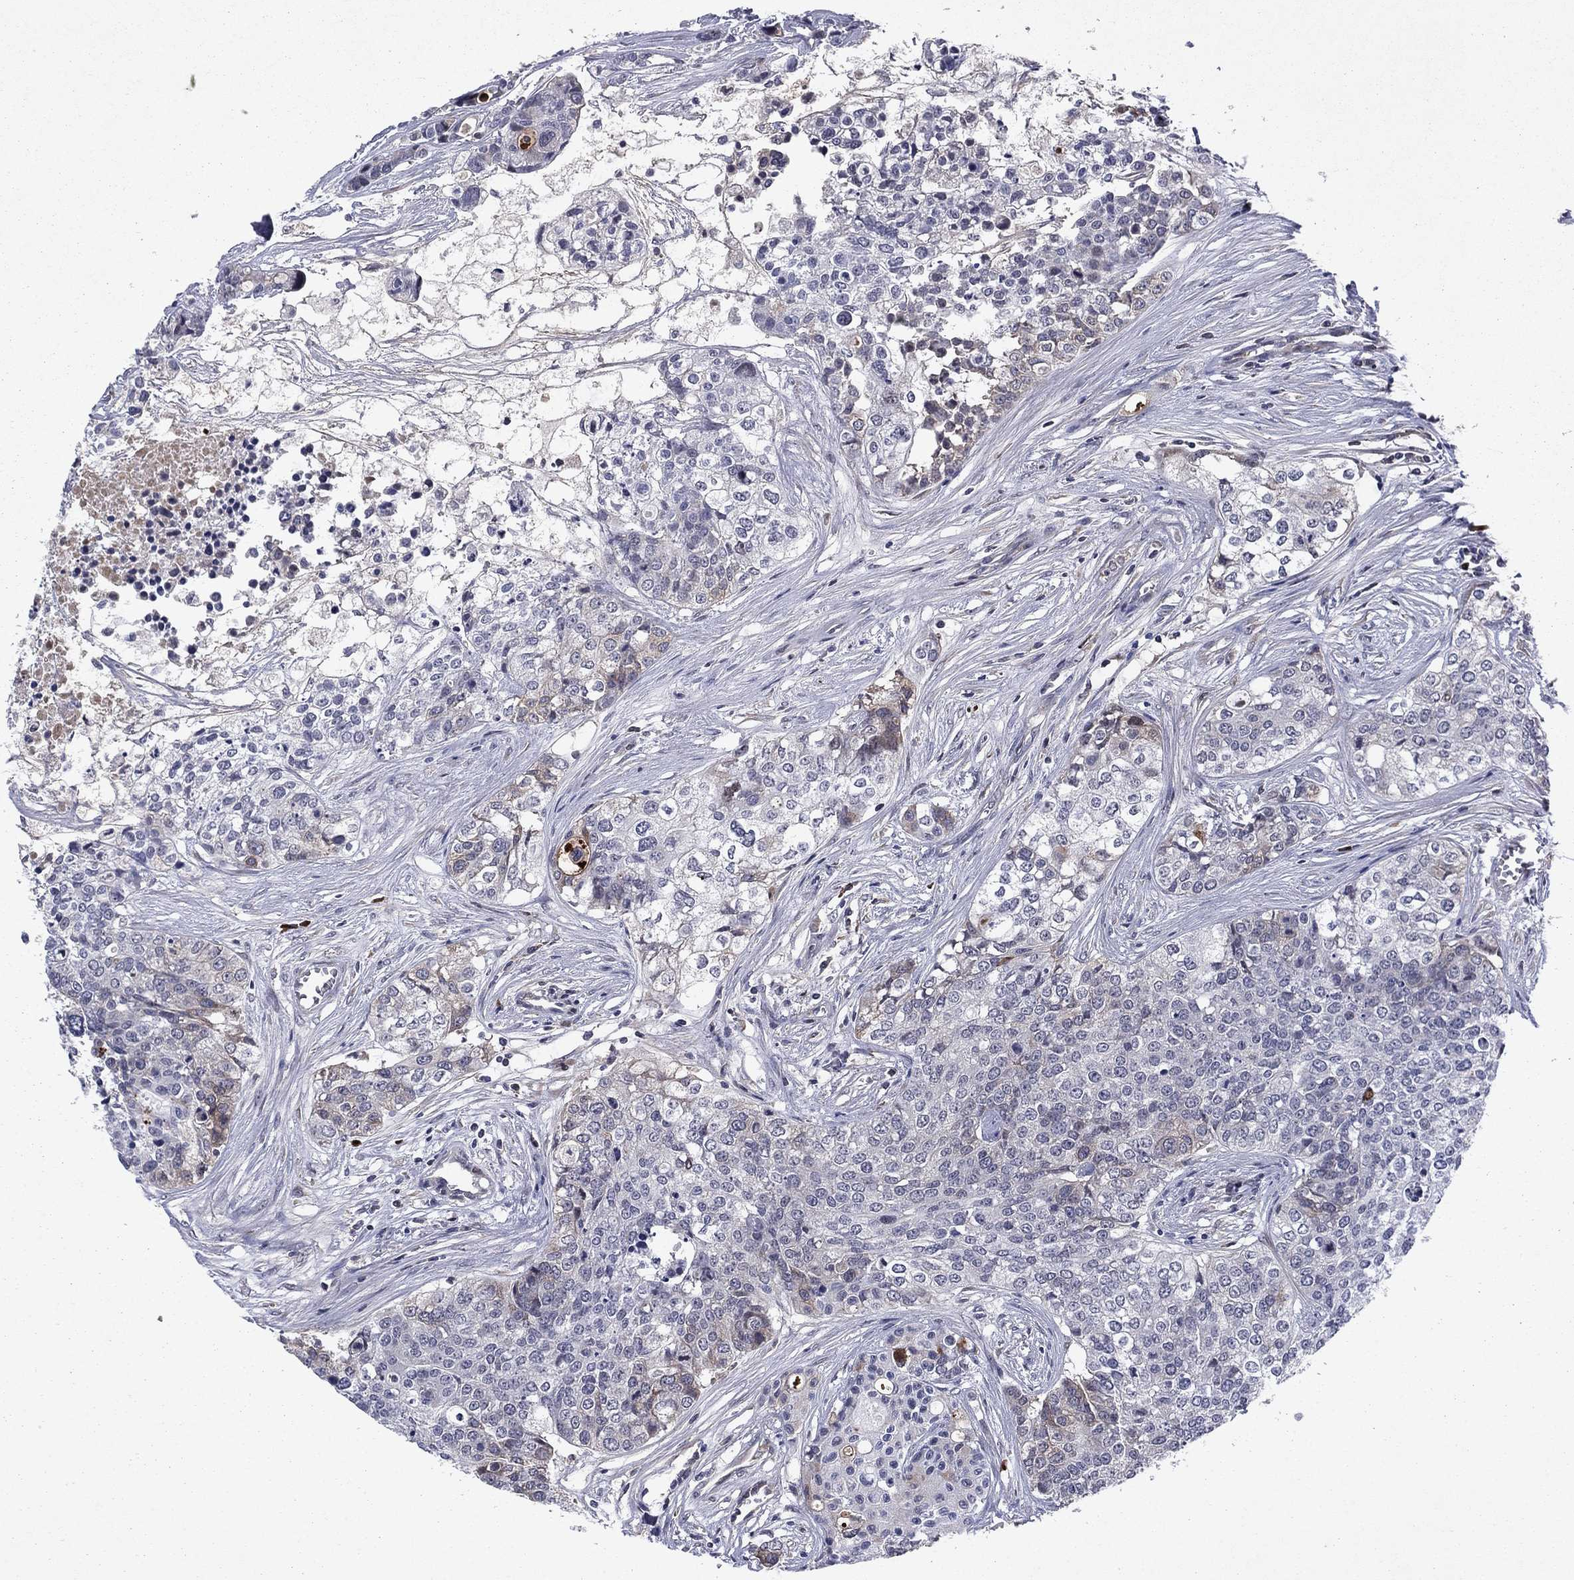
{"staining": {"intensity": "negative", "quantity": "none", "location": "none"}, "tissue": "carcinoid", "cell_type": "Tumor cells", "image_type": "cancer", "snomed": [{"axis": "morphology", "description": "Carcinoid, malignant, NOS"}, {"axis": "topography", "description": "Colon"}], "caption": "Protein analysis of carcinoid displays no significant expression in tumor cells.", "gene": "ECM1", "patient": {"sex": "male", "age": 81}}